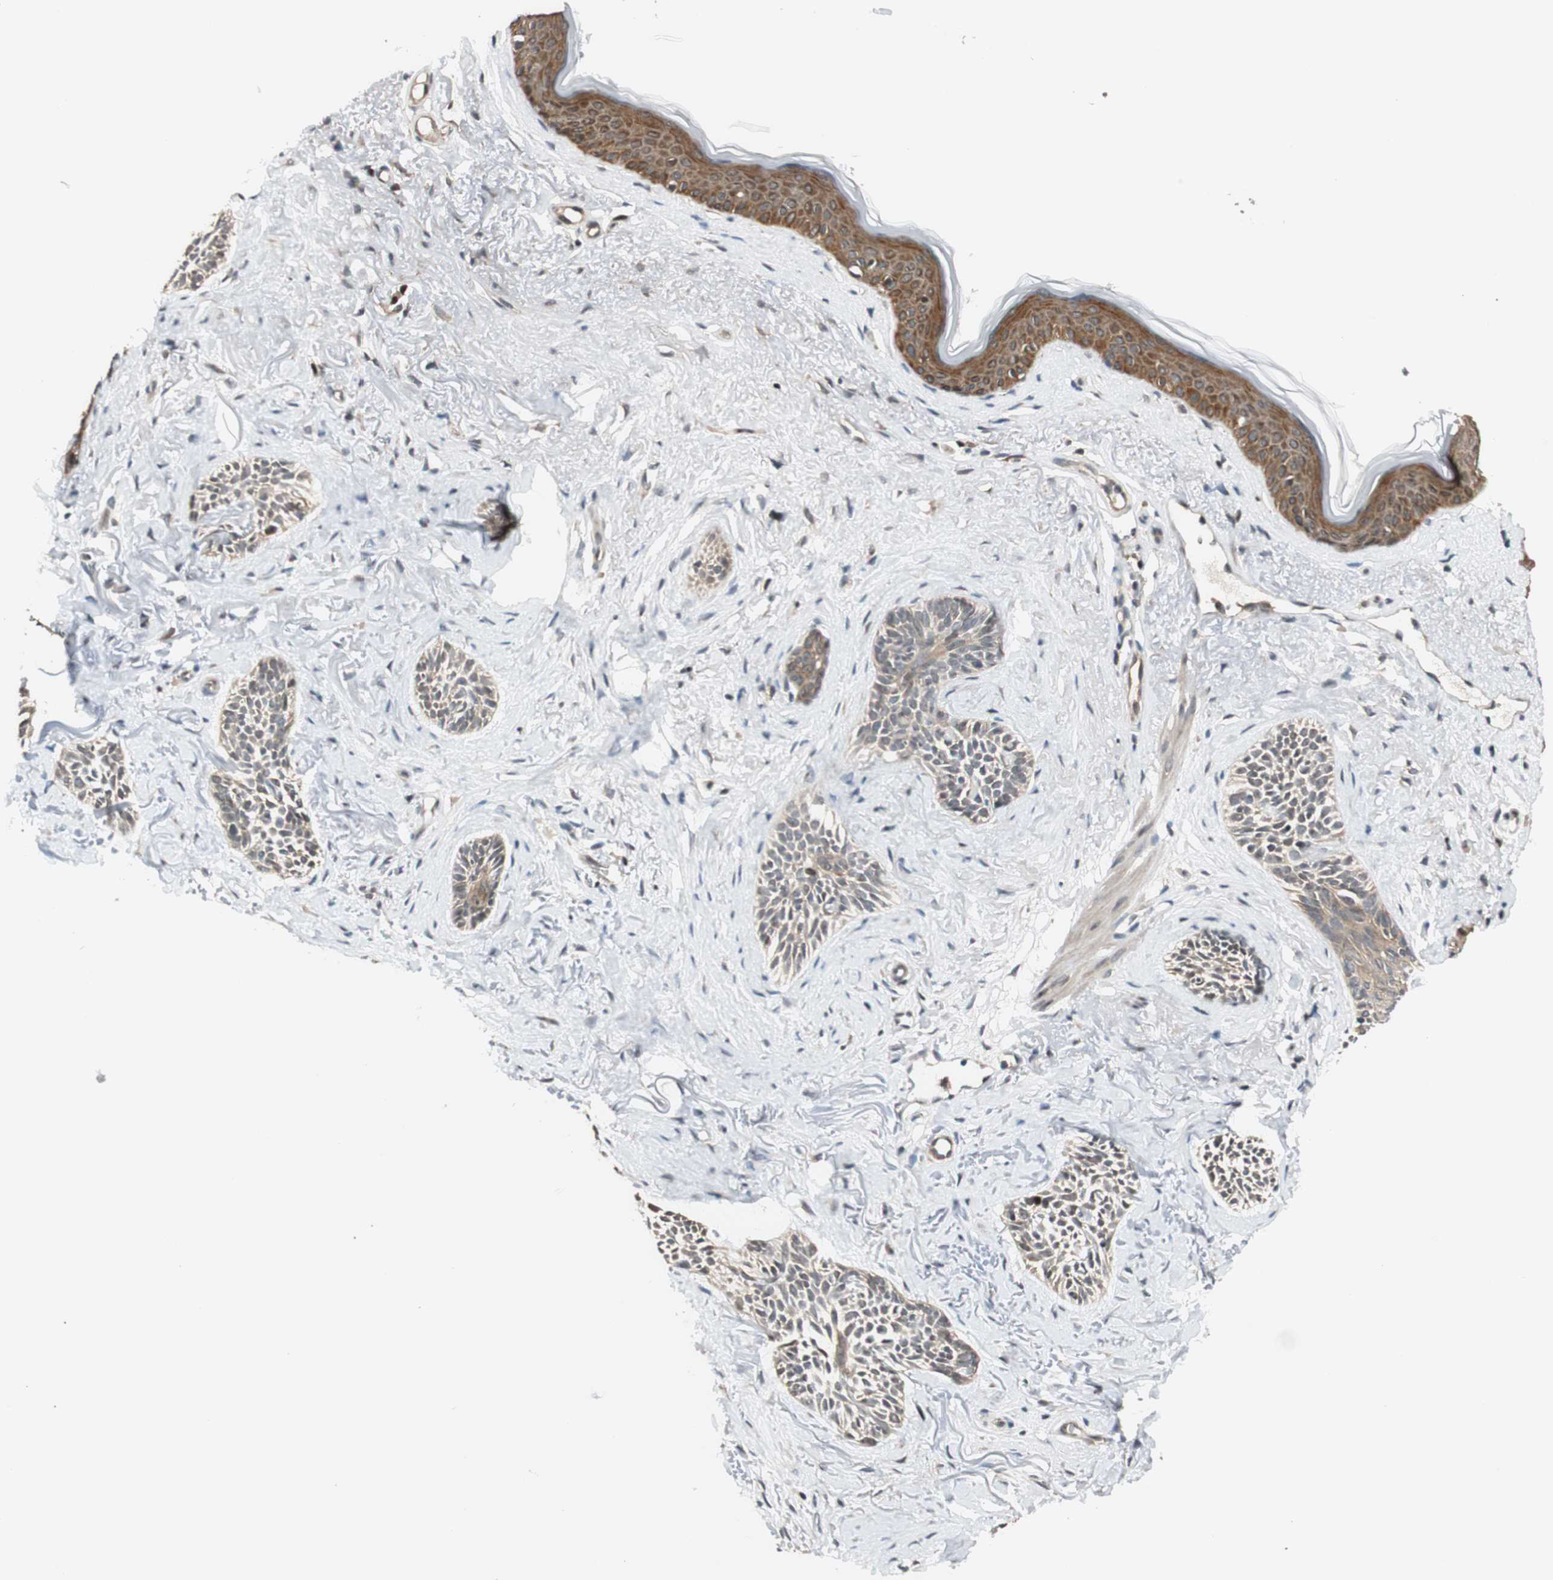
{"staining": {"intensity": "negative", "quantity": "none", "location": "none"}, "tissue": "skin cancer", "cell_type": "Tumor cells", "image_type": "cancer", "snomed": [{"axis": "morphology", "description": "Normal tissue, NOS"}, {"axis": "morphology", "description": "Basal cell carcinoma"}, {"axis": "topography", "description": "Skin"}], "caption": "A photomicrograph of skin cancer (basal cell carcinoma) stained for a protein exhibits no brown staining in tumor cells.", "gene": "BRMS1", "patient": {"sex": "female", "age": 84}}